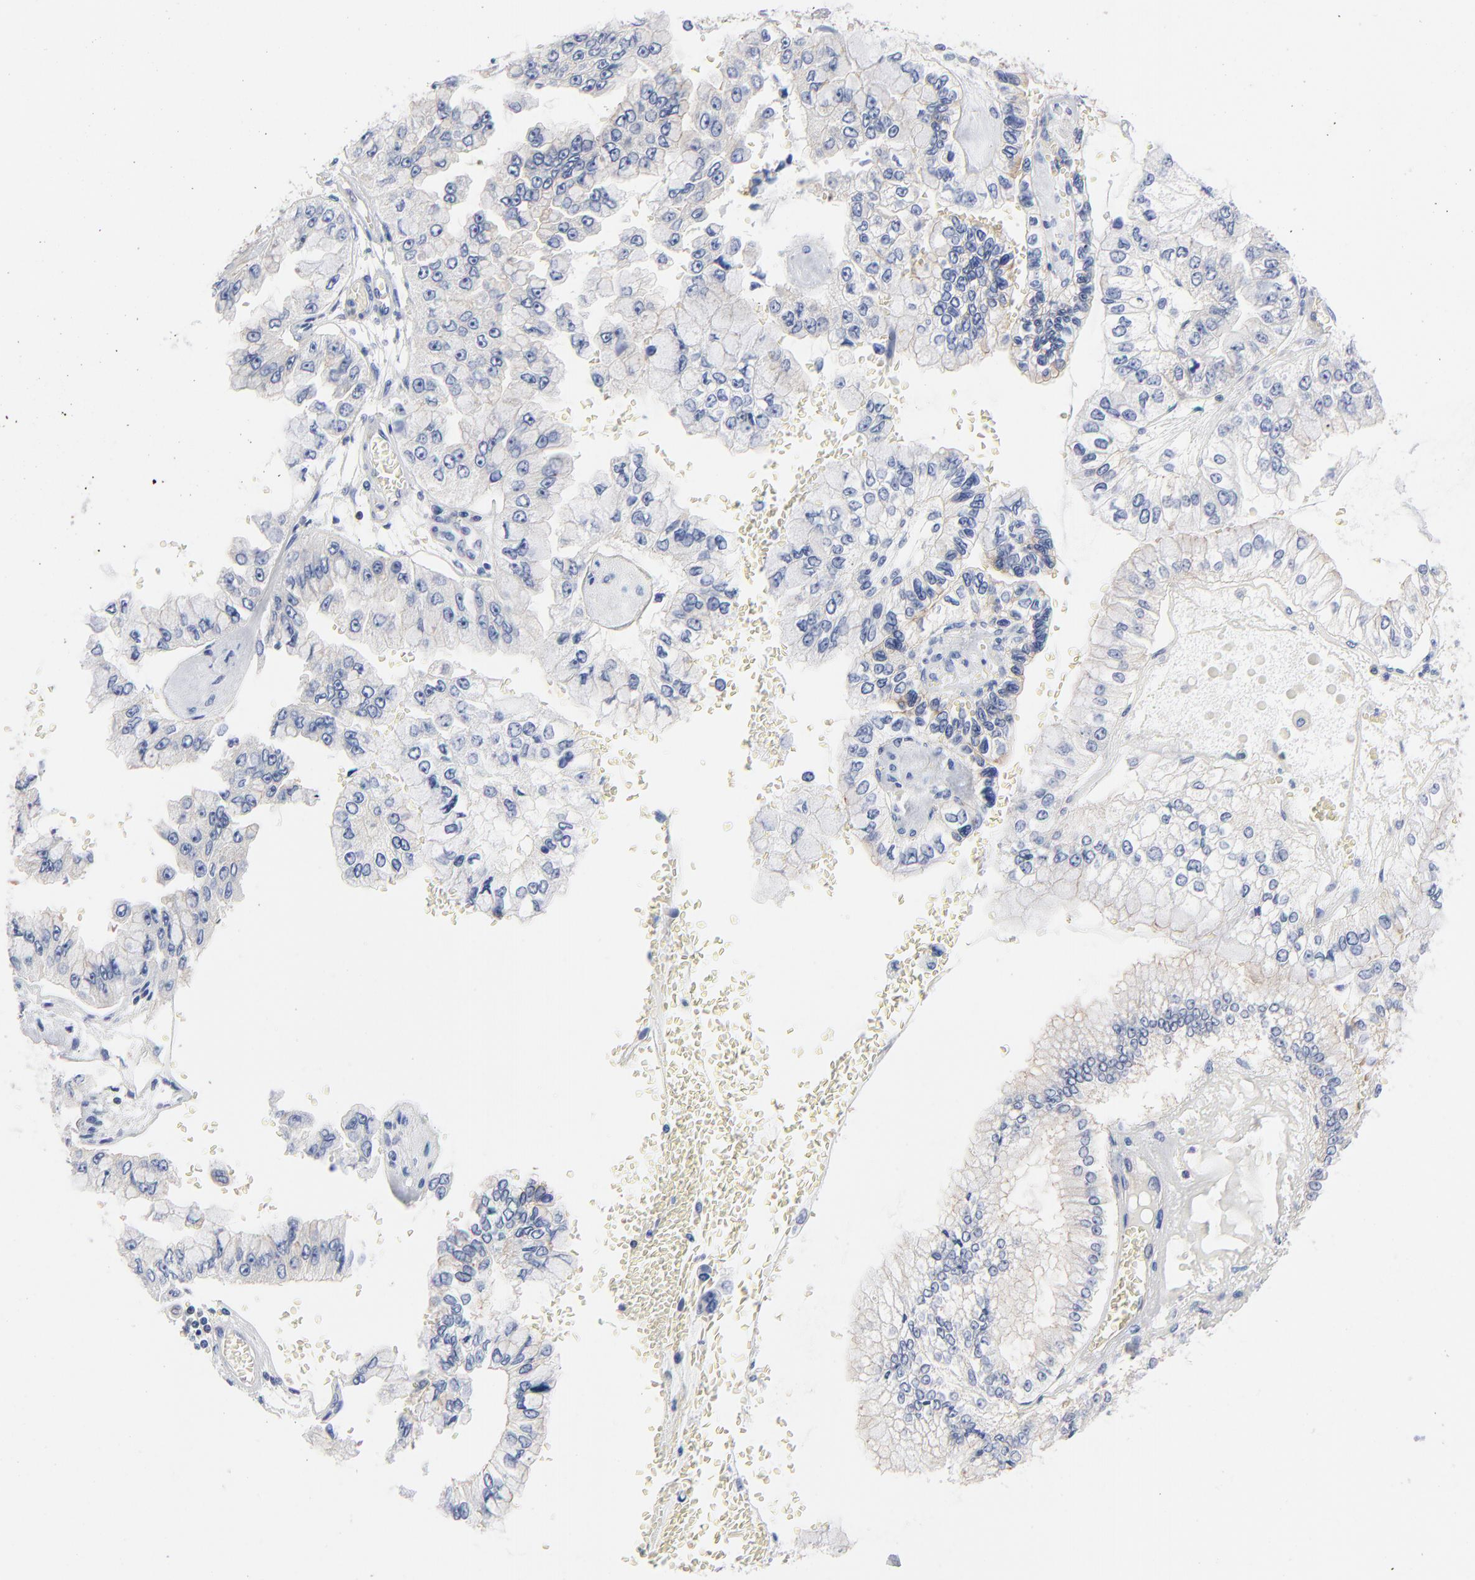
{"staining": {"intensity": "negative", "quantity": "none", "location": "none"}, "tissue": "liver cancer", "cell_type": "Tumor cells", "image_type": "cancer", "snomed": [{"axis": "morphology", "description": "Cholangiocarcinoma"}, {"axis": "topography", "description": "Liver"}], "caption": "A histopathology image of liver cancer (cholangiocarcinoma) stained for a protein displays no brown staining in tumor cells.", "gene": "CD2AP", "patient": {"sex": "female", "age": 79}}